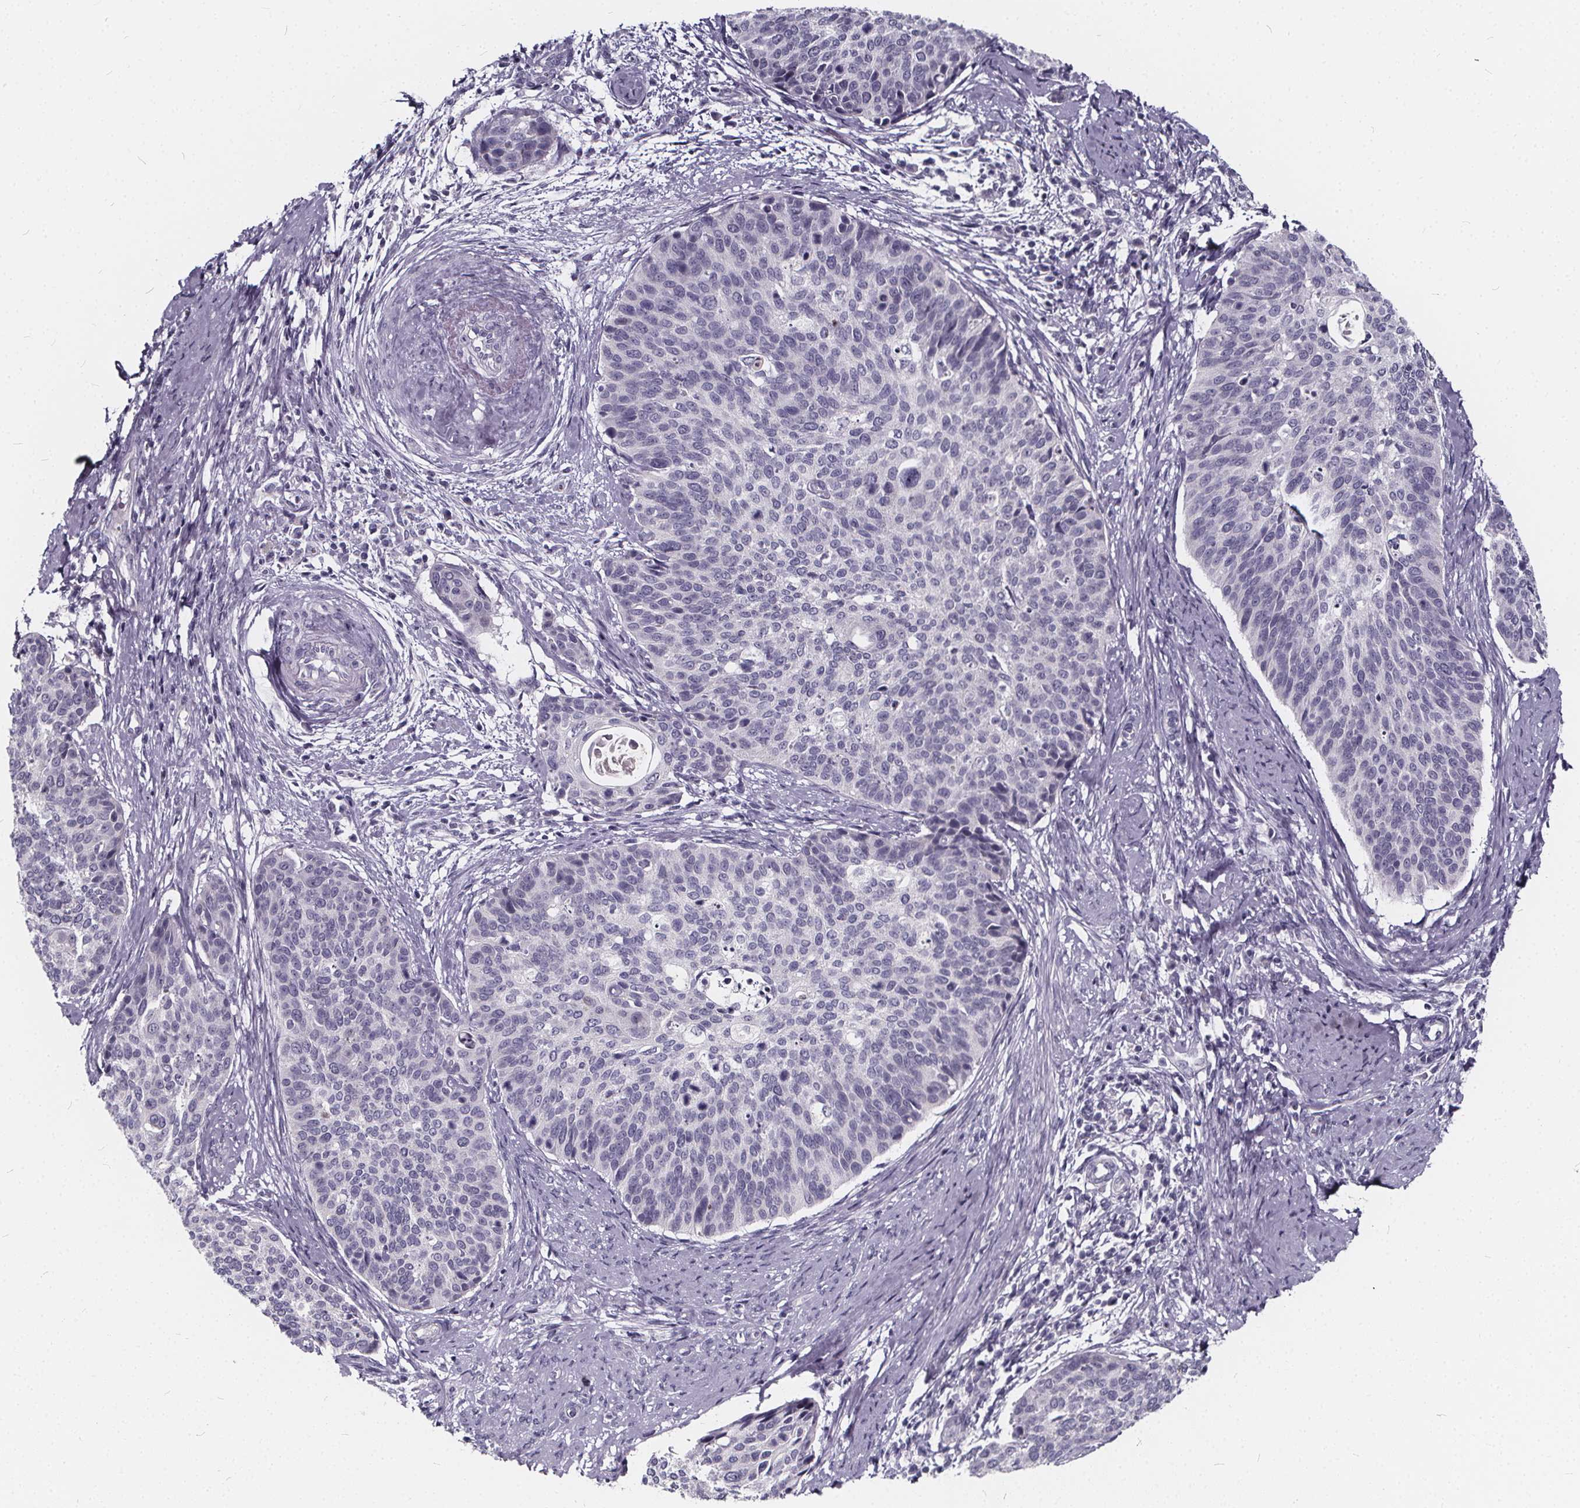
{"staining": {"intensity": "negative", "quantity": "none", "location": "none"}, "tissue": "cervical cancer", "cell_type": "Tumor cells", "image_type": "cancer", "snomed": [{"axis": "morphology", "description": "Squamous cell carcinoma, NOS"}, {"axis": "topography", "description": "Cervix"}], "caption": "IHC photomicrograph of neoplastic tissue: squamous cell carcinoma (cervical) stained with DAB (3,3'-diaminobenzidine) exhibits no significant protein staining in tumor cells. The staining was performed using DAB to visualize the protein expression in brown, while the nuclei were stained in blue with hematoxylin (Magnification: 20x).", "gene": "SPEF2", "patient": {"sex": "female", "age": 69}}